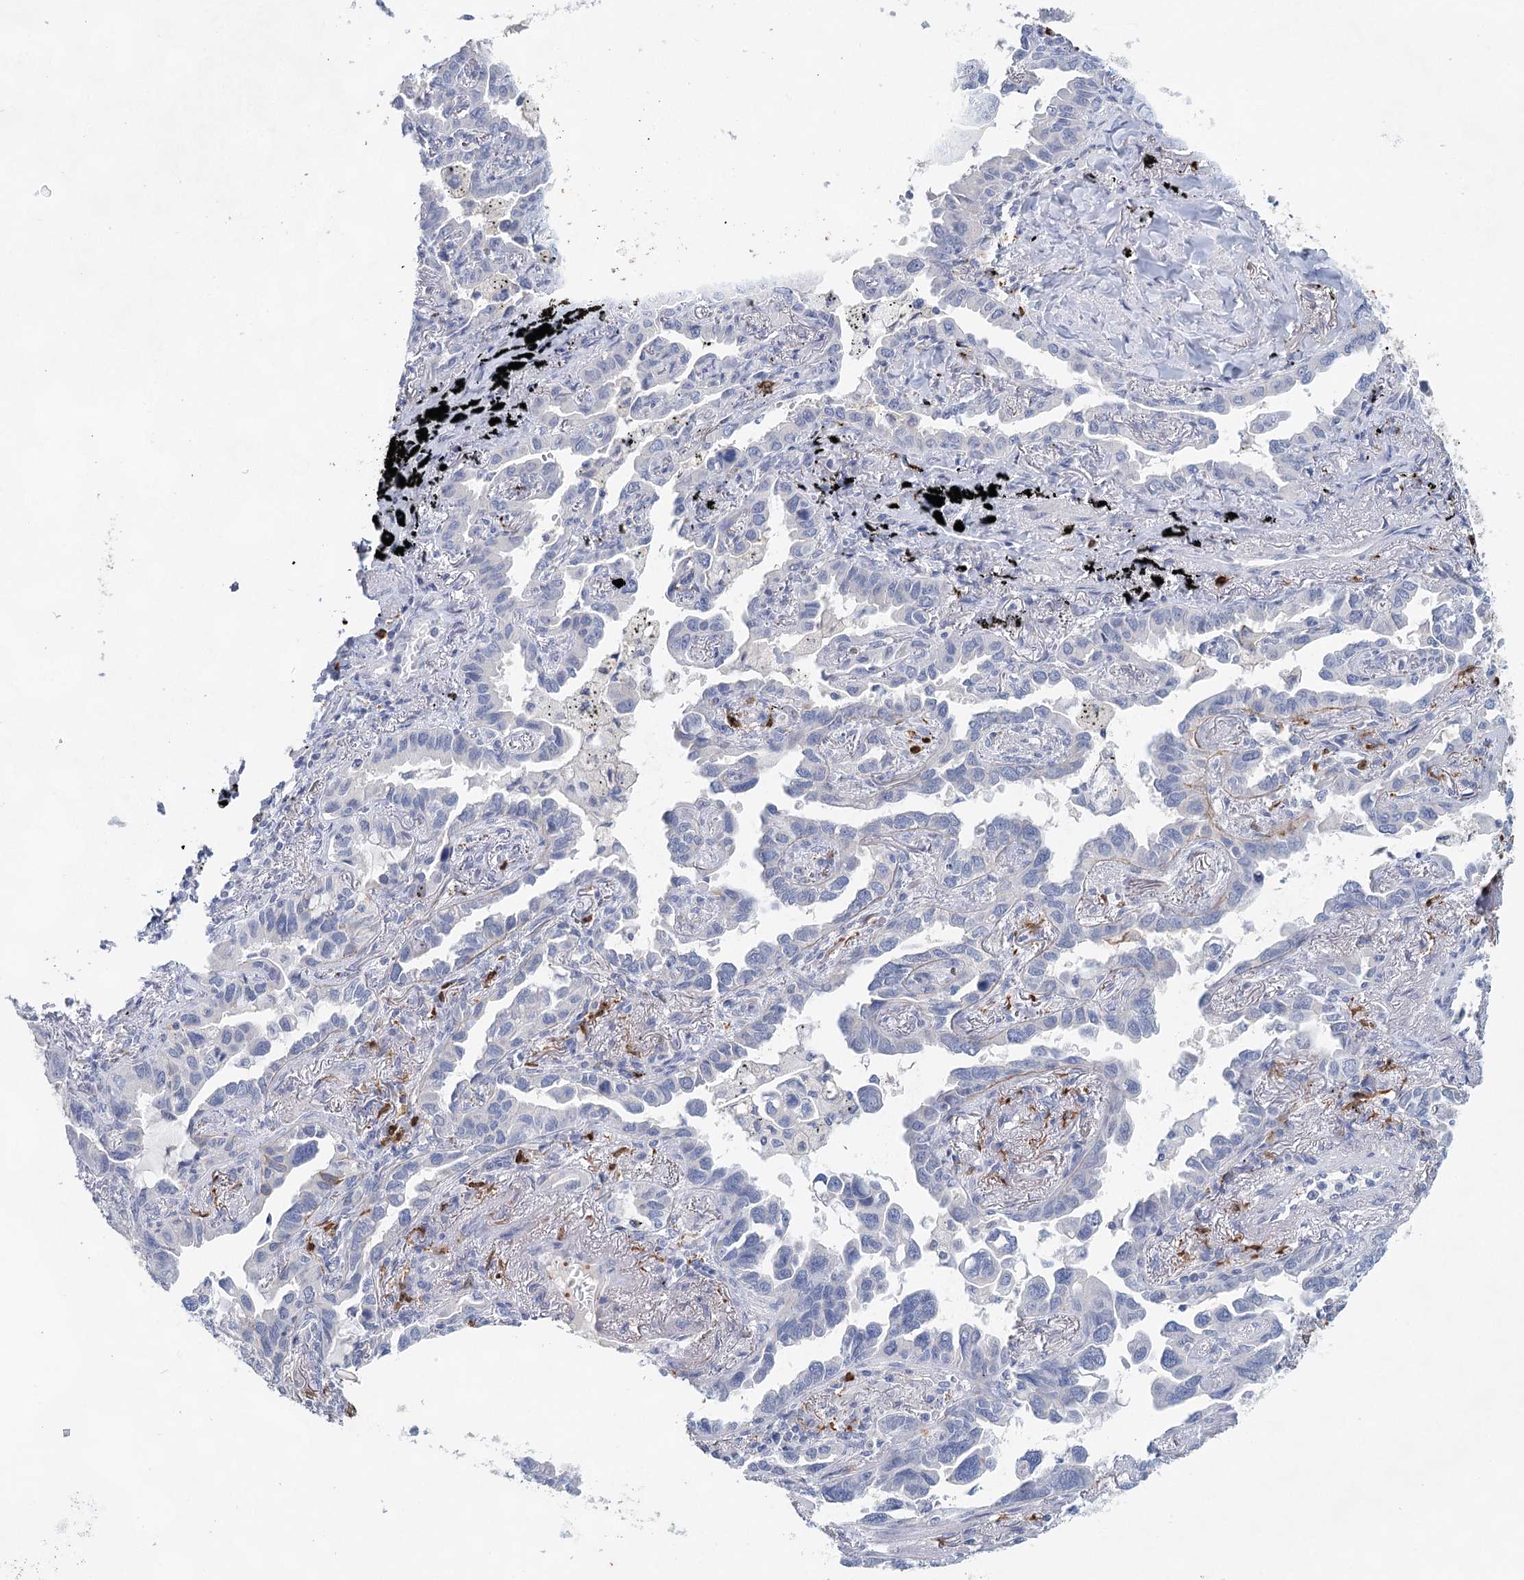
{"staining": {"intensity": "negative", "quantity": "none", "location": "none"}, "tissue": "lung cancer", "cell_type": "Tumor cells", "image_type": "cancer", "snomed": [{"axis": "morphology", "description": "Adenocarcinoma, NOS"}, {"axis": "topography", "description": "Lung"}], "caption": "Human lung cancer stained for a protein using immunohistochemistry exhibits no positivity in tumor cells.", "gene": "SLC19A3", "patient": {"sex": "male", "age": 67}}